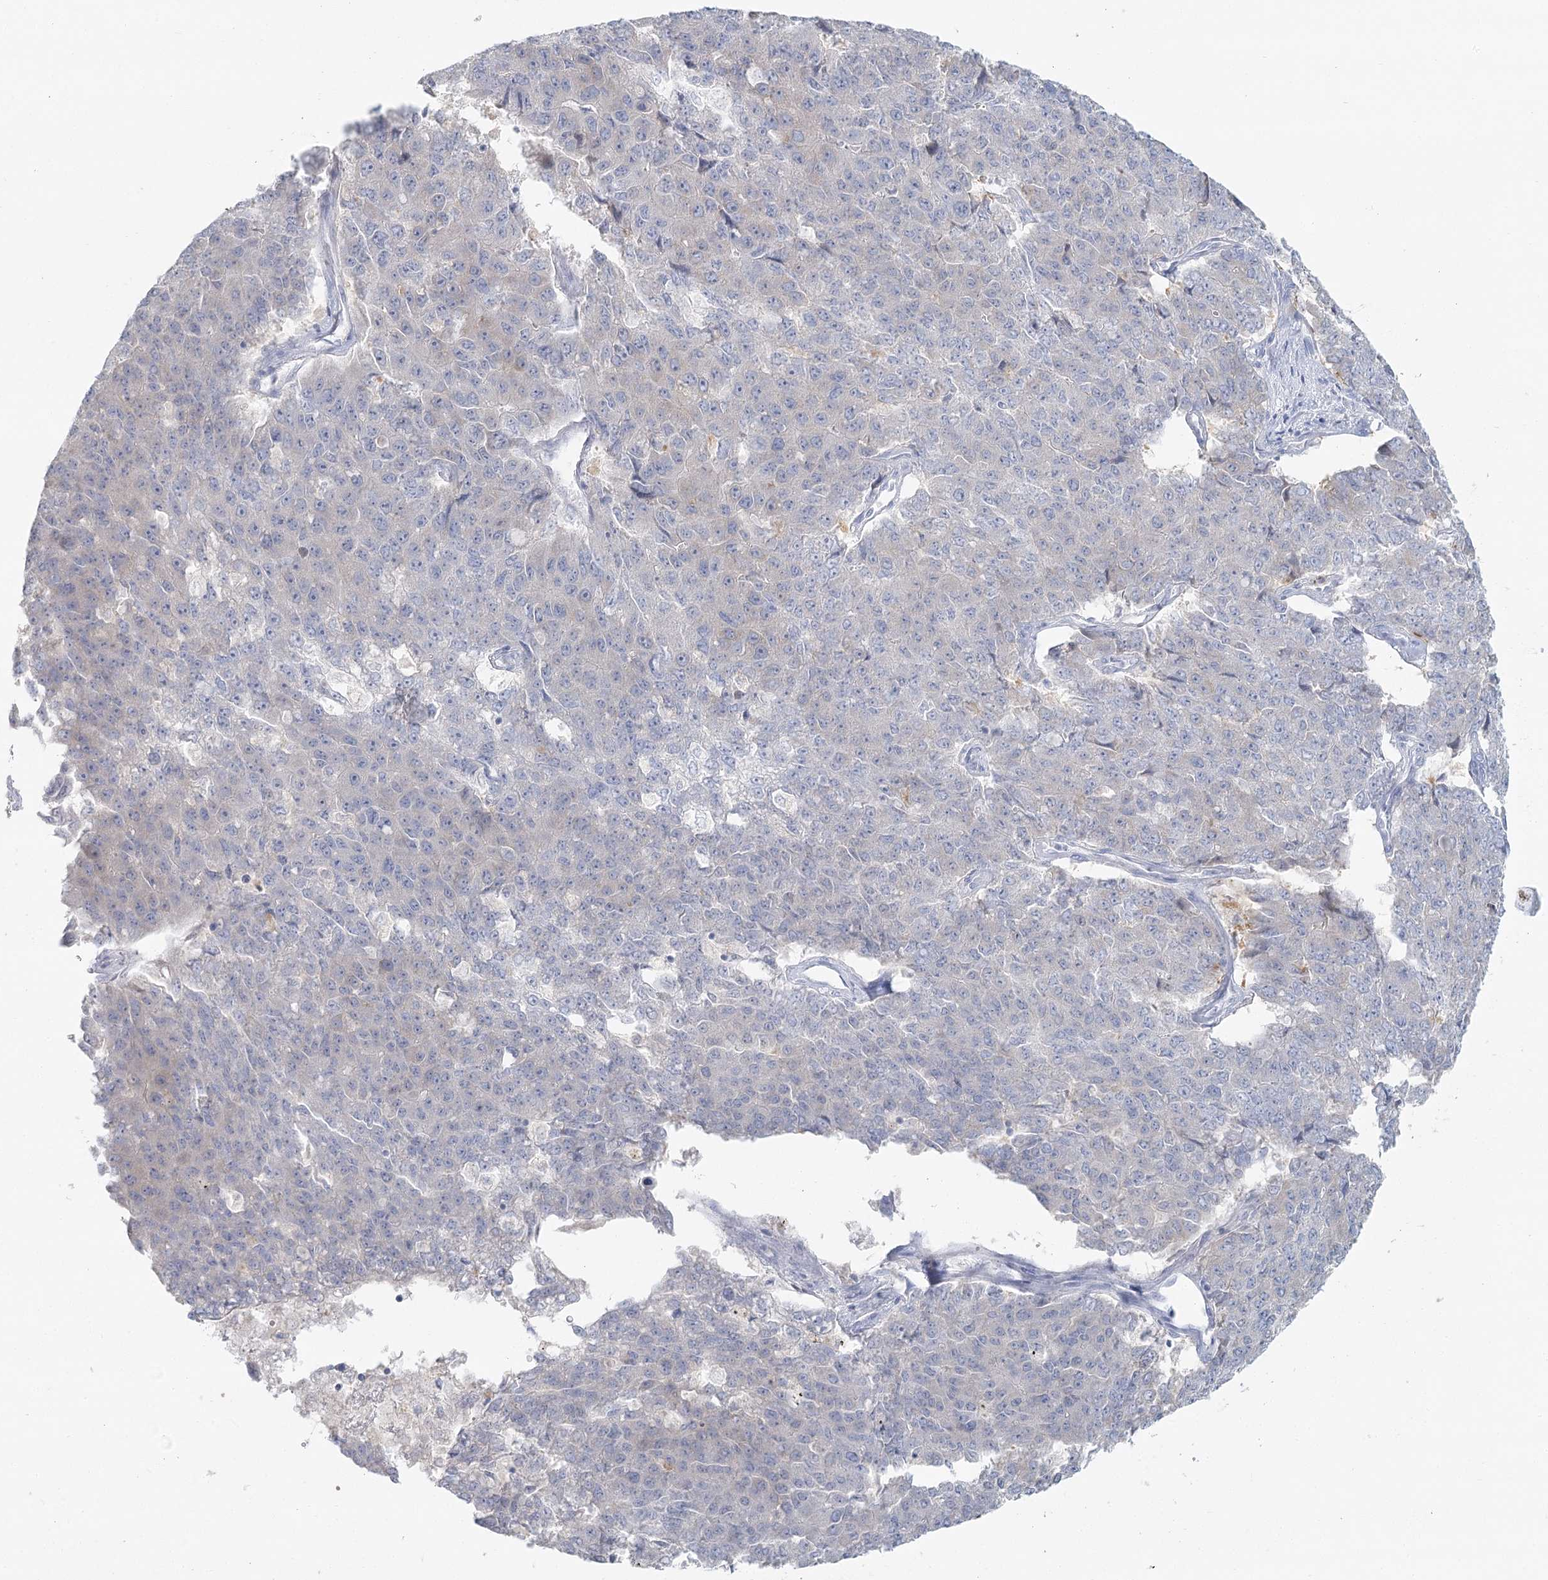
{"staining": {"intensity": "negative", "quantity": "none", "location": "none"}, "tissue": "pancreatic cancer", "cell_type": "Tumor cells", "image_type": "cancer", "snomed": [{"axis": "morphology", "description": "Adenocarcinoma, NOS"}, {"axis": "topography", "description": "Pancreas"}], "caption": "A photomicrograph of pancreatic cancer stained for a protein shows no brown staining in tumor cells. (DAB immunohistochemistry with hematoxylin counter stain).", "gene": "DMGDH", "patient": {"sex": "male", "age": 50}}